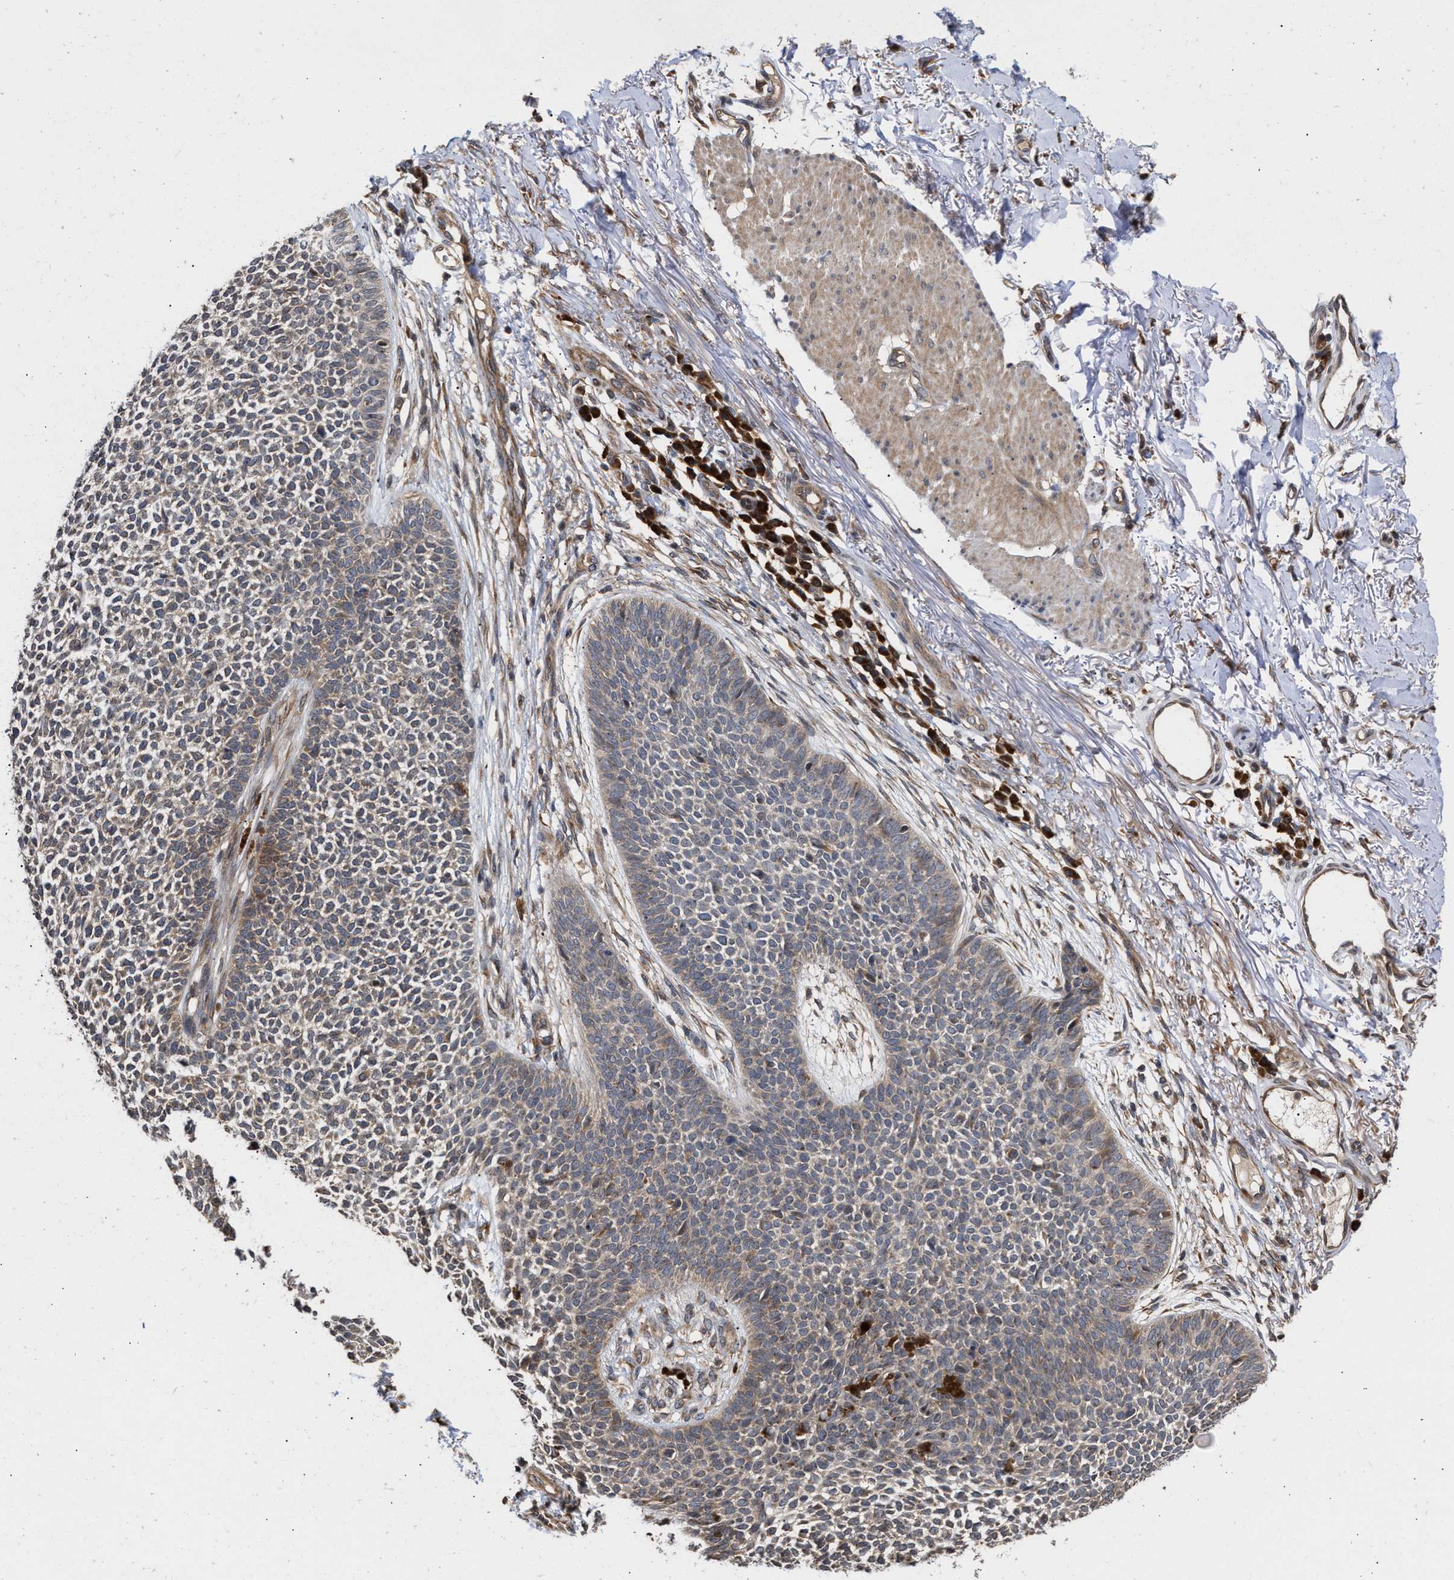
{"staining": {"intensity": "weak", "quantity": ">75%", "location": "cytoplasmic/membranous"}, "tissue": "skin cancer", "cell_type": "Tumor cells", "image_type": "cancer", "snomed": [{"axis": "morphology", "description": "Basal cell carcinoma"}, {"axis": "topography", "description": "Skin"}], "caption": "Immunohistochemical staining of human skin cancer exhibits low levels of weak cytoplasmic/membranous protein positivity in about >75% of tumor cells.", "gene": "SAR1A", "patient": {"sex": "female", "age": 84}}